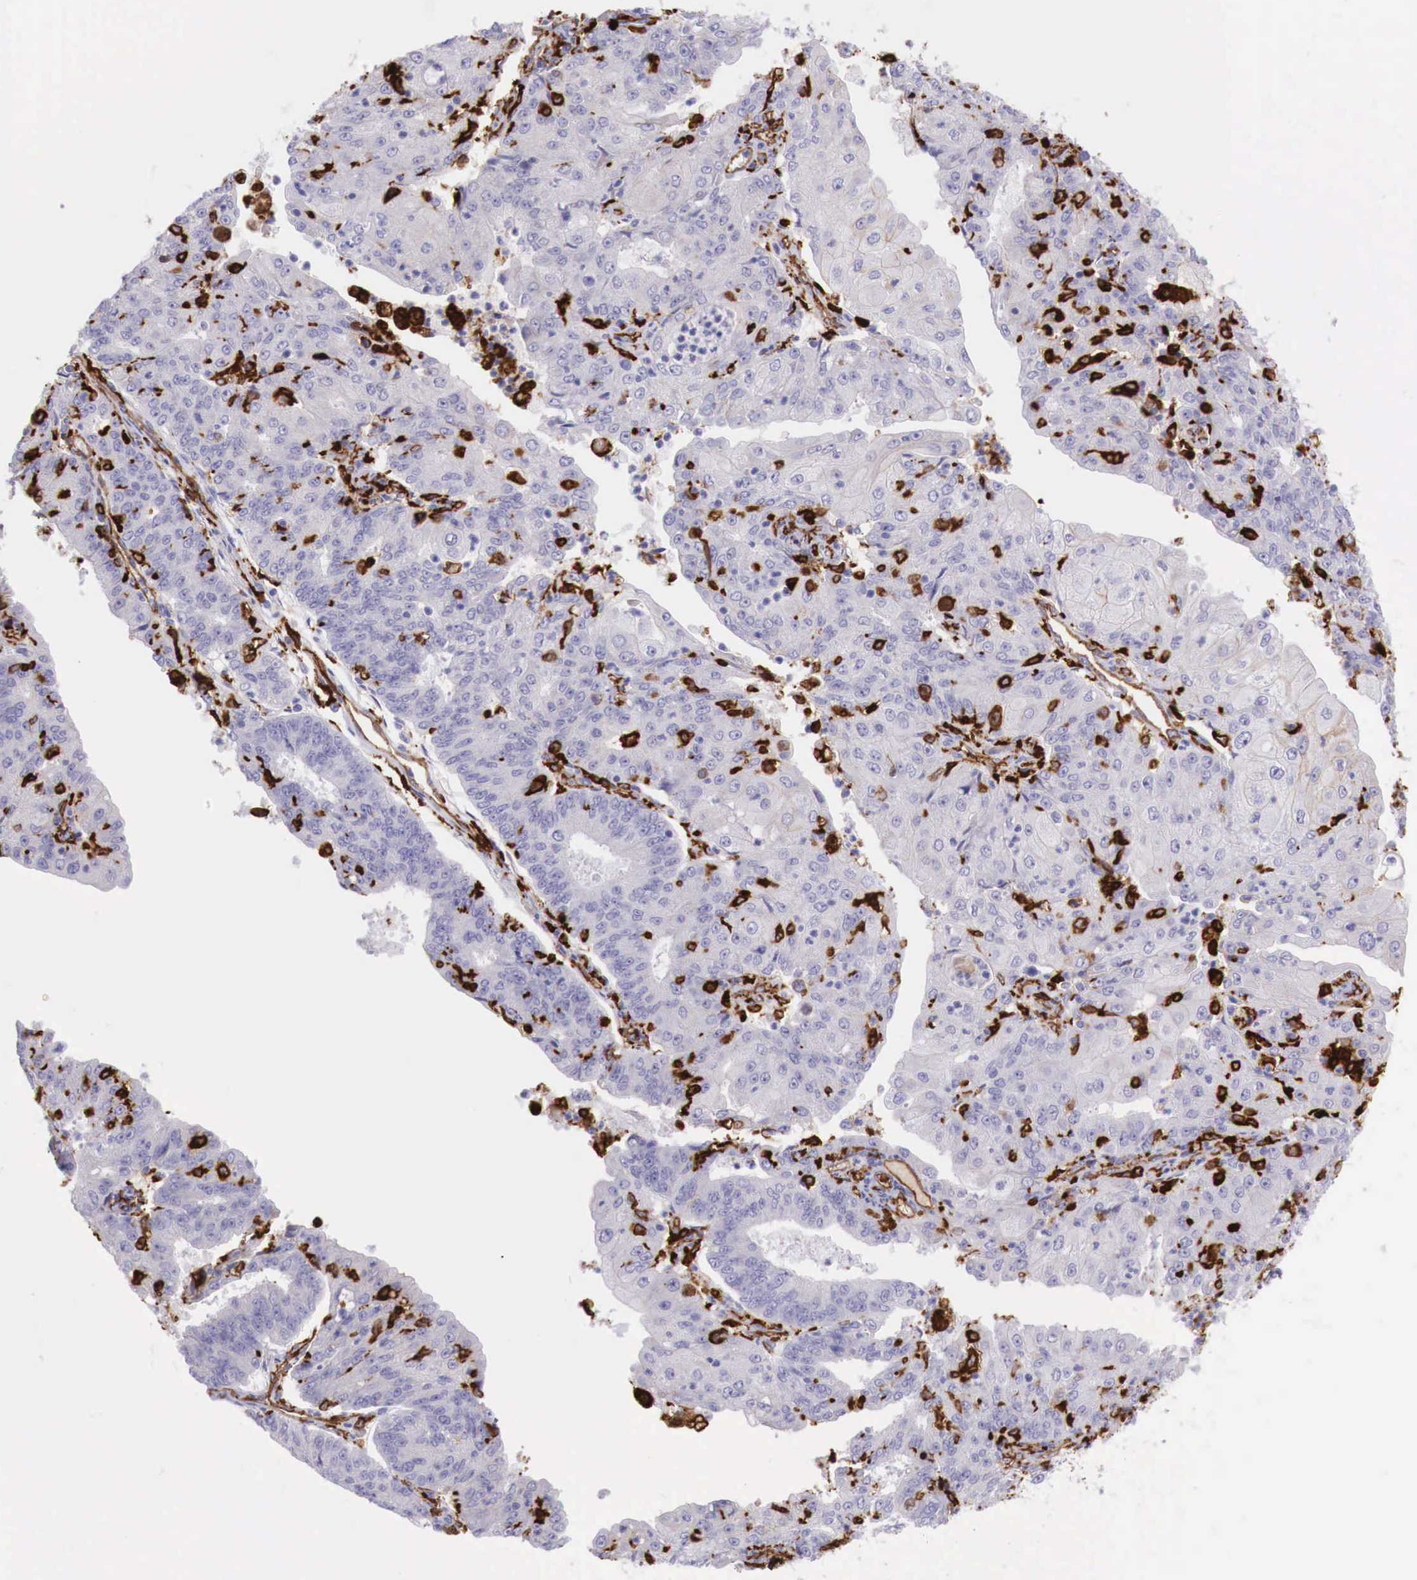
{"staining": {"intensity": "negative", "quantity": "none", "location": "none"}, "tissue": "endometrial cancer", "cell_type": "Tumor cells", "image_type": "cancer", "snomed": [{"axis": "morphology", "description": "Adenocarcinoma, NOS"}, {"axis": "topography", "description": "Endometrium"}], "caption": "Protein analysis of endometrial cancer (adenocarcinoma) displays no significant staining in tumor cells.", "gene": "MSR1", "patient": {"sex": "female", "age": 56}}